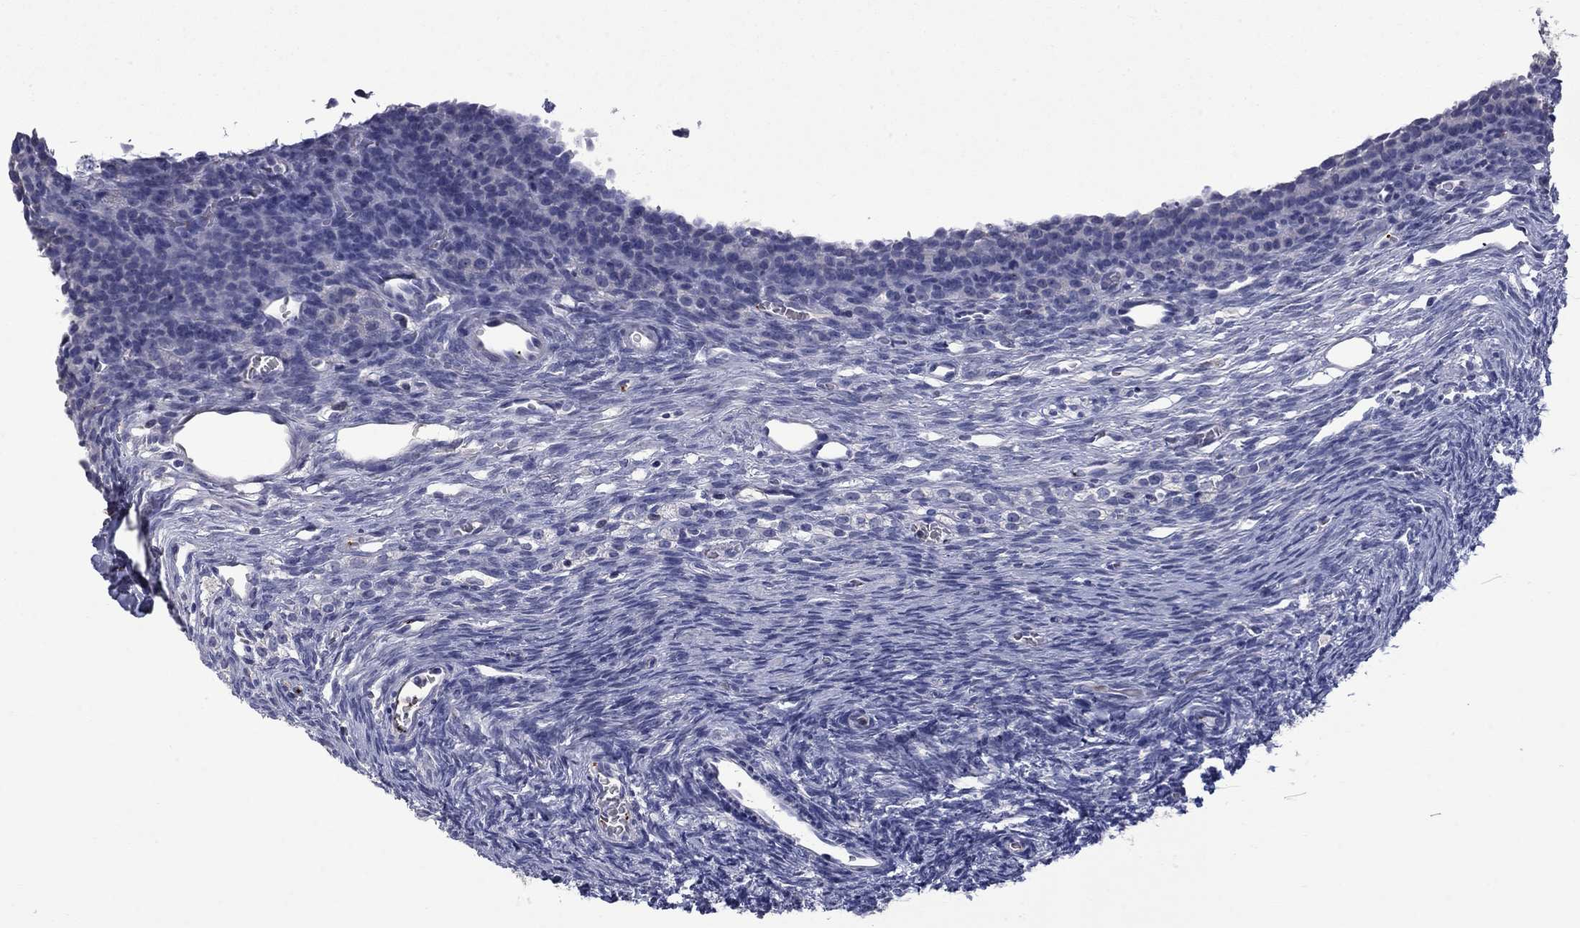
{"staining": {"intensity": "negative", "quantity": "none", "location": "none"}, "tissue": "ovary", "cell_type": "Ovarian stroma cells", "image_type": "normal", "snomed": [{"axis": "morphology", "description": "Normal tissue, NOS"}, {"axis": "topography", "description": "Ovary"}], "caption": "This photomicrograph is of unremarkable ovary stained with immunohistochemistry to label a protein in brown with the nuclei are counter-stained blue. There is no expression in ovarian stroma cells.", "gene": "PLEK", "patient": {"sex": "female", "age": 27}}